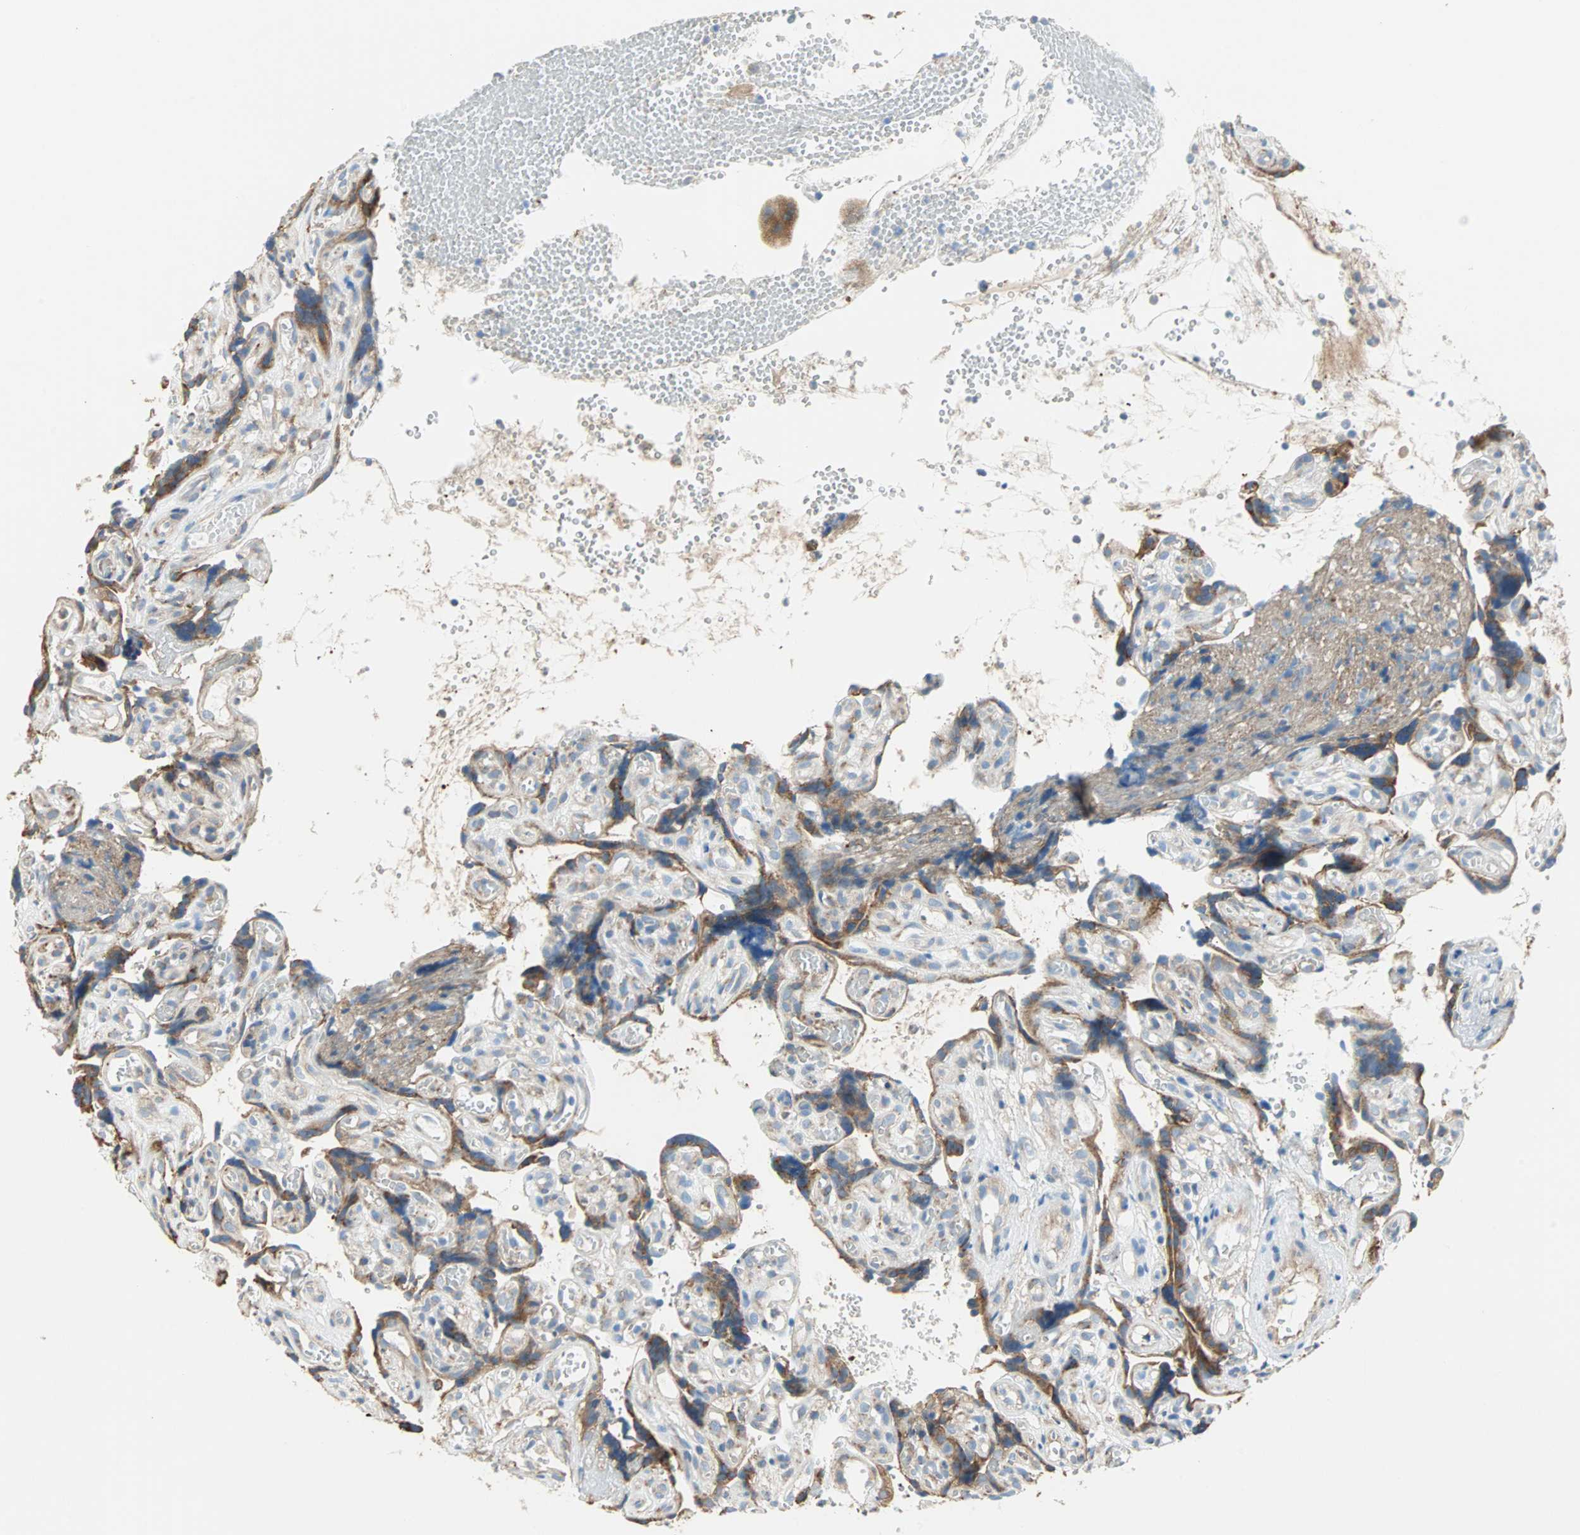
{"staining": {"intensity": "moderate", "quantity": ">75%", "location": "cytoplasmic/membranous"}, "tissue": "placenta", "cell_type": "Decidual cells", "image_type": "normal", "snomed": [{"axis": "morphology", "description": "Normal tissue, NOS"}, {"axis": "topography", "description": "Placenta"}], "caption": "Benign placenta exhibits moderate cytoplasmic/membranous staining in about >75% of decidual cells, visualized by immunohistochemistry.", "gene": "PLCXD1", "patient": {"sex": "female", "age": 30}}